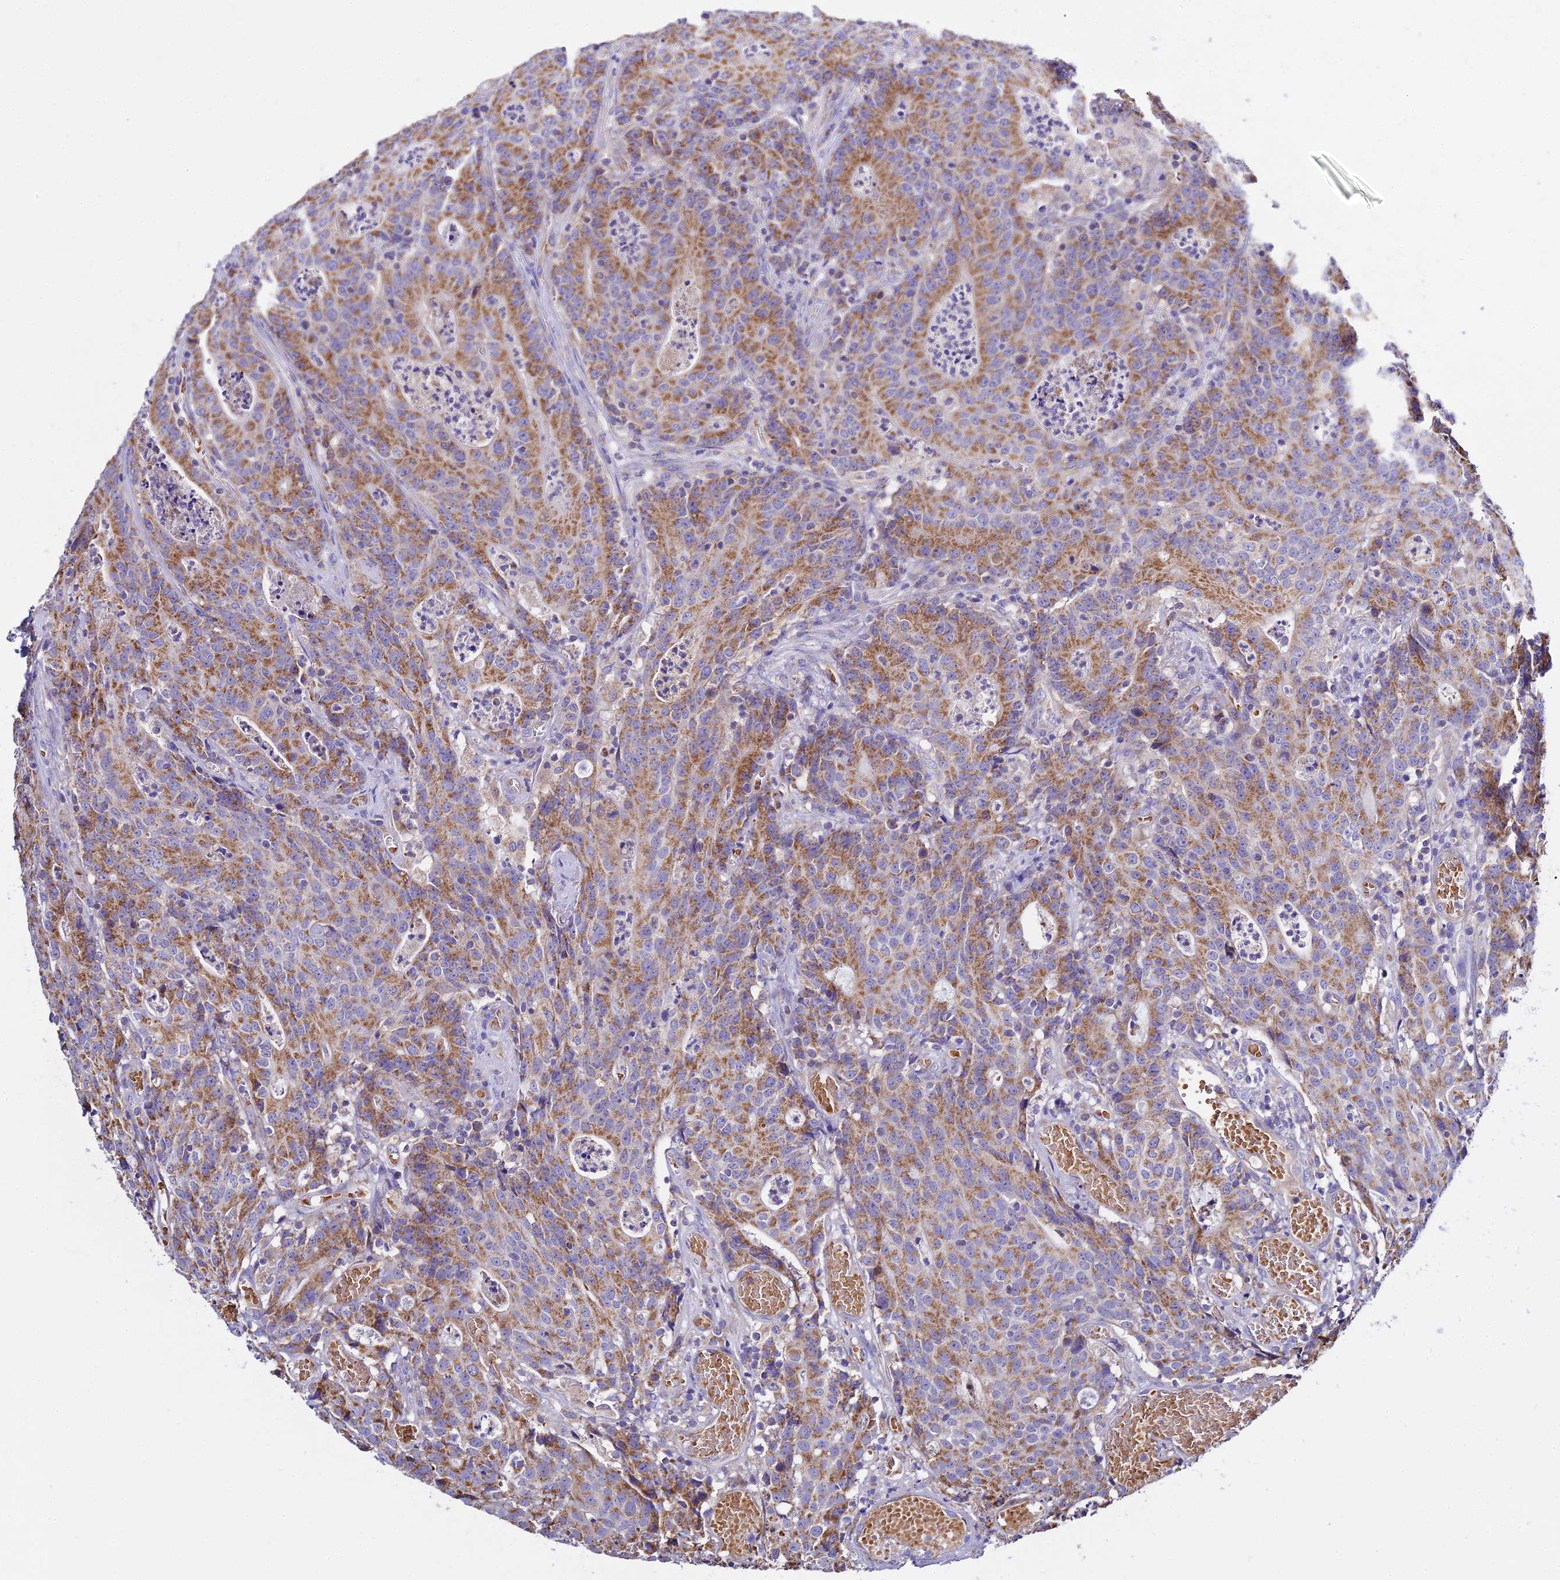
{"staining": {"intensity": "moderate", "quantity": ">75%", "location": "cytoplasmic/membranous"}, "tissue": "colorectal cancer", "cell_type": "Tumor cells", "image_type": "cancer", "snomed": [{"axis": "morphology", "description": "Adenocarcinoma, NOS"}, {"axis": "topography", "description": "Colon"}], "caption": "Human colorectal adenocarcinoma stained with a protein marker displays moderate staining in tumor cells.", "gene": "TYW5", "patient": {"sex": "male", "age": 83}}